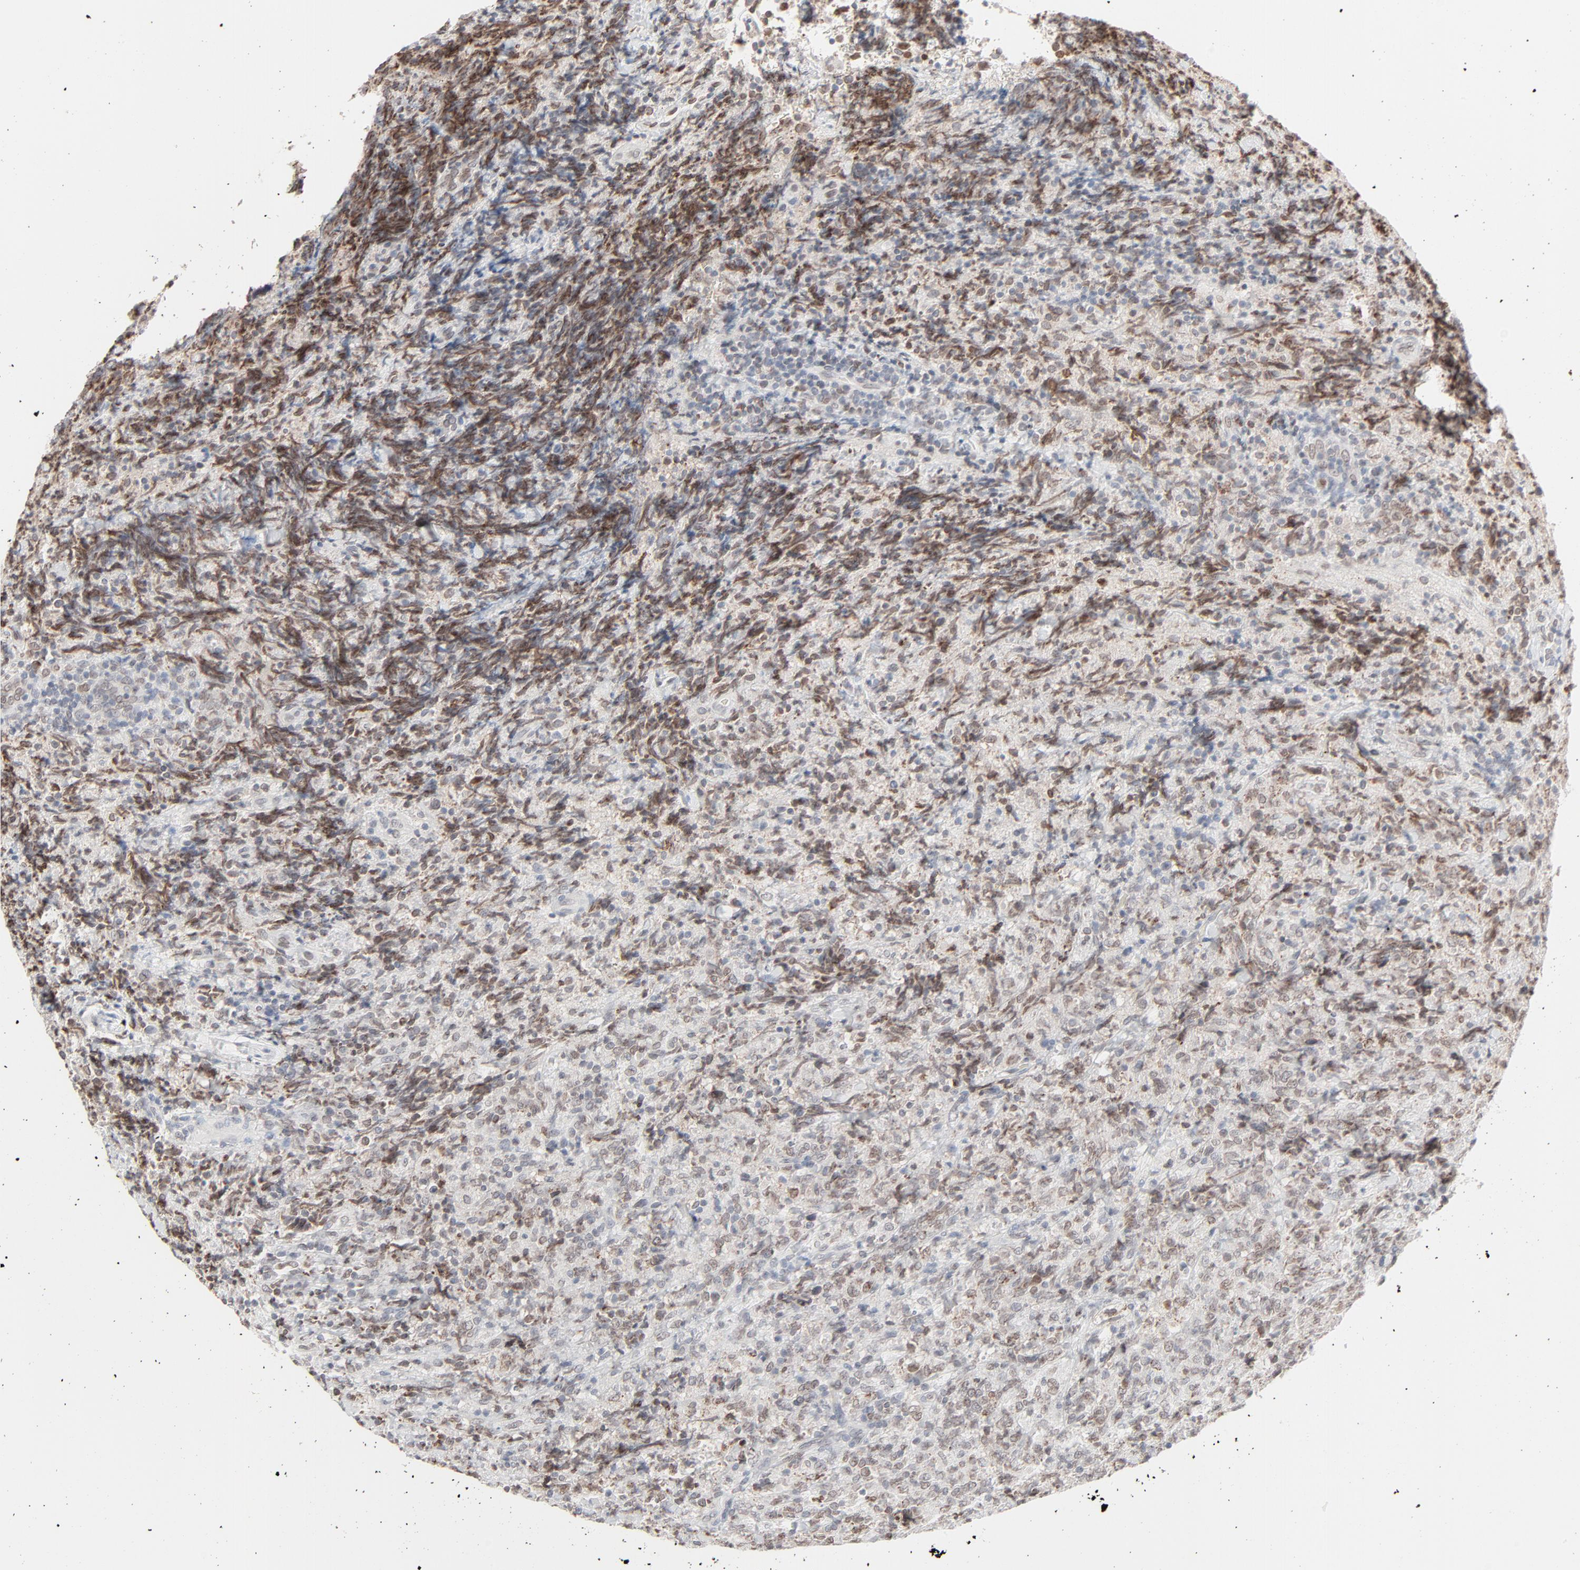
{"staining": {"intensity": "weak", "quantity": "25%-75%", "location": "cytoplasmic/membranous,nuclear"}, "tissue": "lymphoma", "cell_type": "Tumor cells", "image_type": "cancer", "snomed": [{"axis": "morphology", "description": "Malignant lymphoma, non-Hodgkin's type, High grade"}, {"axis": "topography", "description": "Tonsil"}], "caption": "DAB immunohistochemical staining of lymphoma reveals weak cytoplasmic/membranous and nuclear protein expression in about 25%-75% of tumor cells.", "gene": "MAD1L1", "patient": {"sex": "female", "age": 36}}